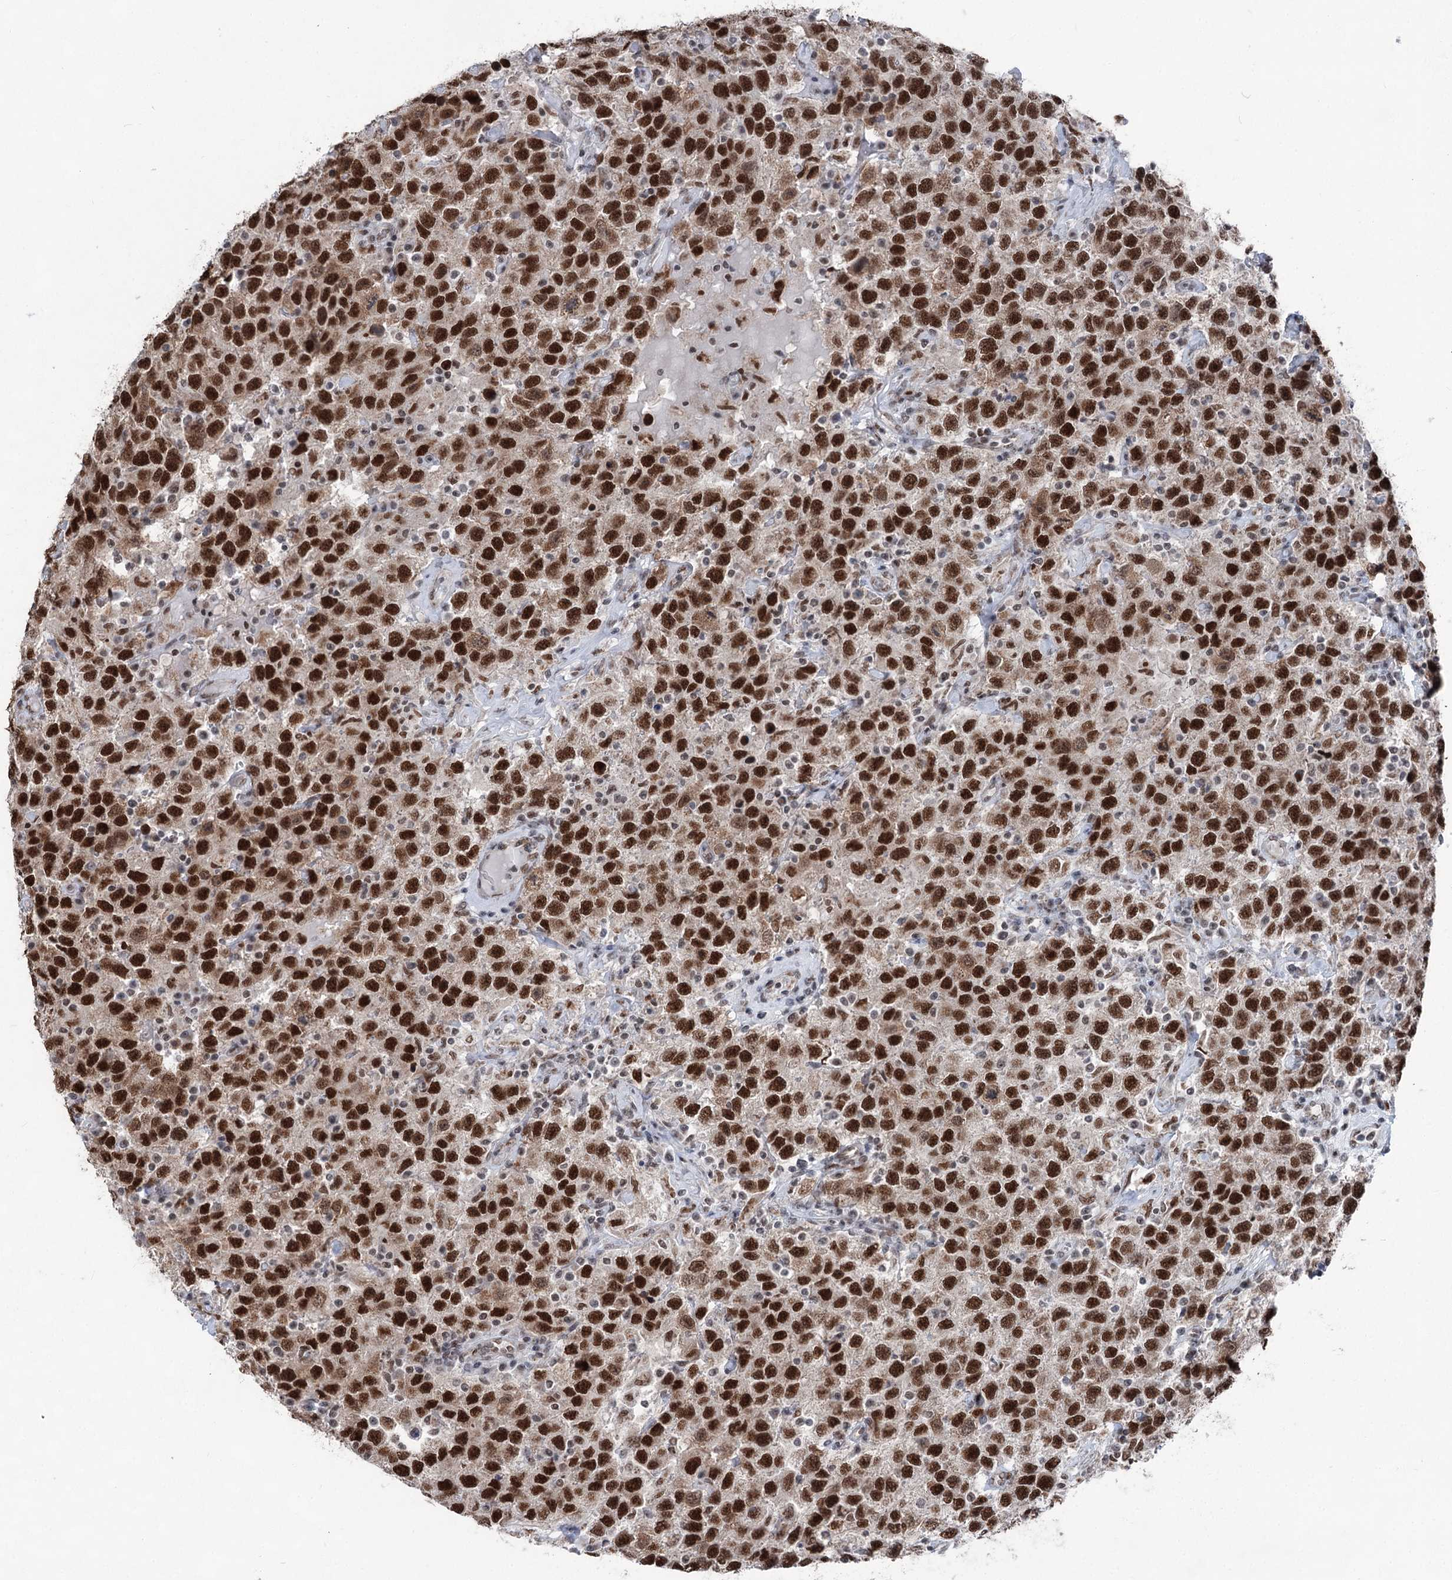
{"staining": {"intensity": "strong", "quantity": ">75%", "location": "nuclear"}, "tissue": "testis cancer", "cell_type": "Tumor cells", "image_type": "cancer", "snomed": [{"axis": "morphology", "description": "Seminoma, NOS"}, {"axis": "topography", "description": "Testis"}], "caption": "Protein staining of testis cancer tissue shows strong nuclear expression in approximately >75% of tumor cells.", "gene": "ZCCHC8", "patient": {"sex": "male", "age": 41}}